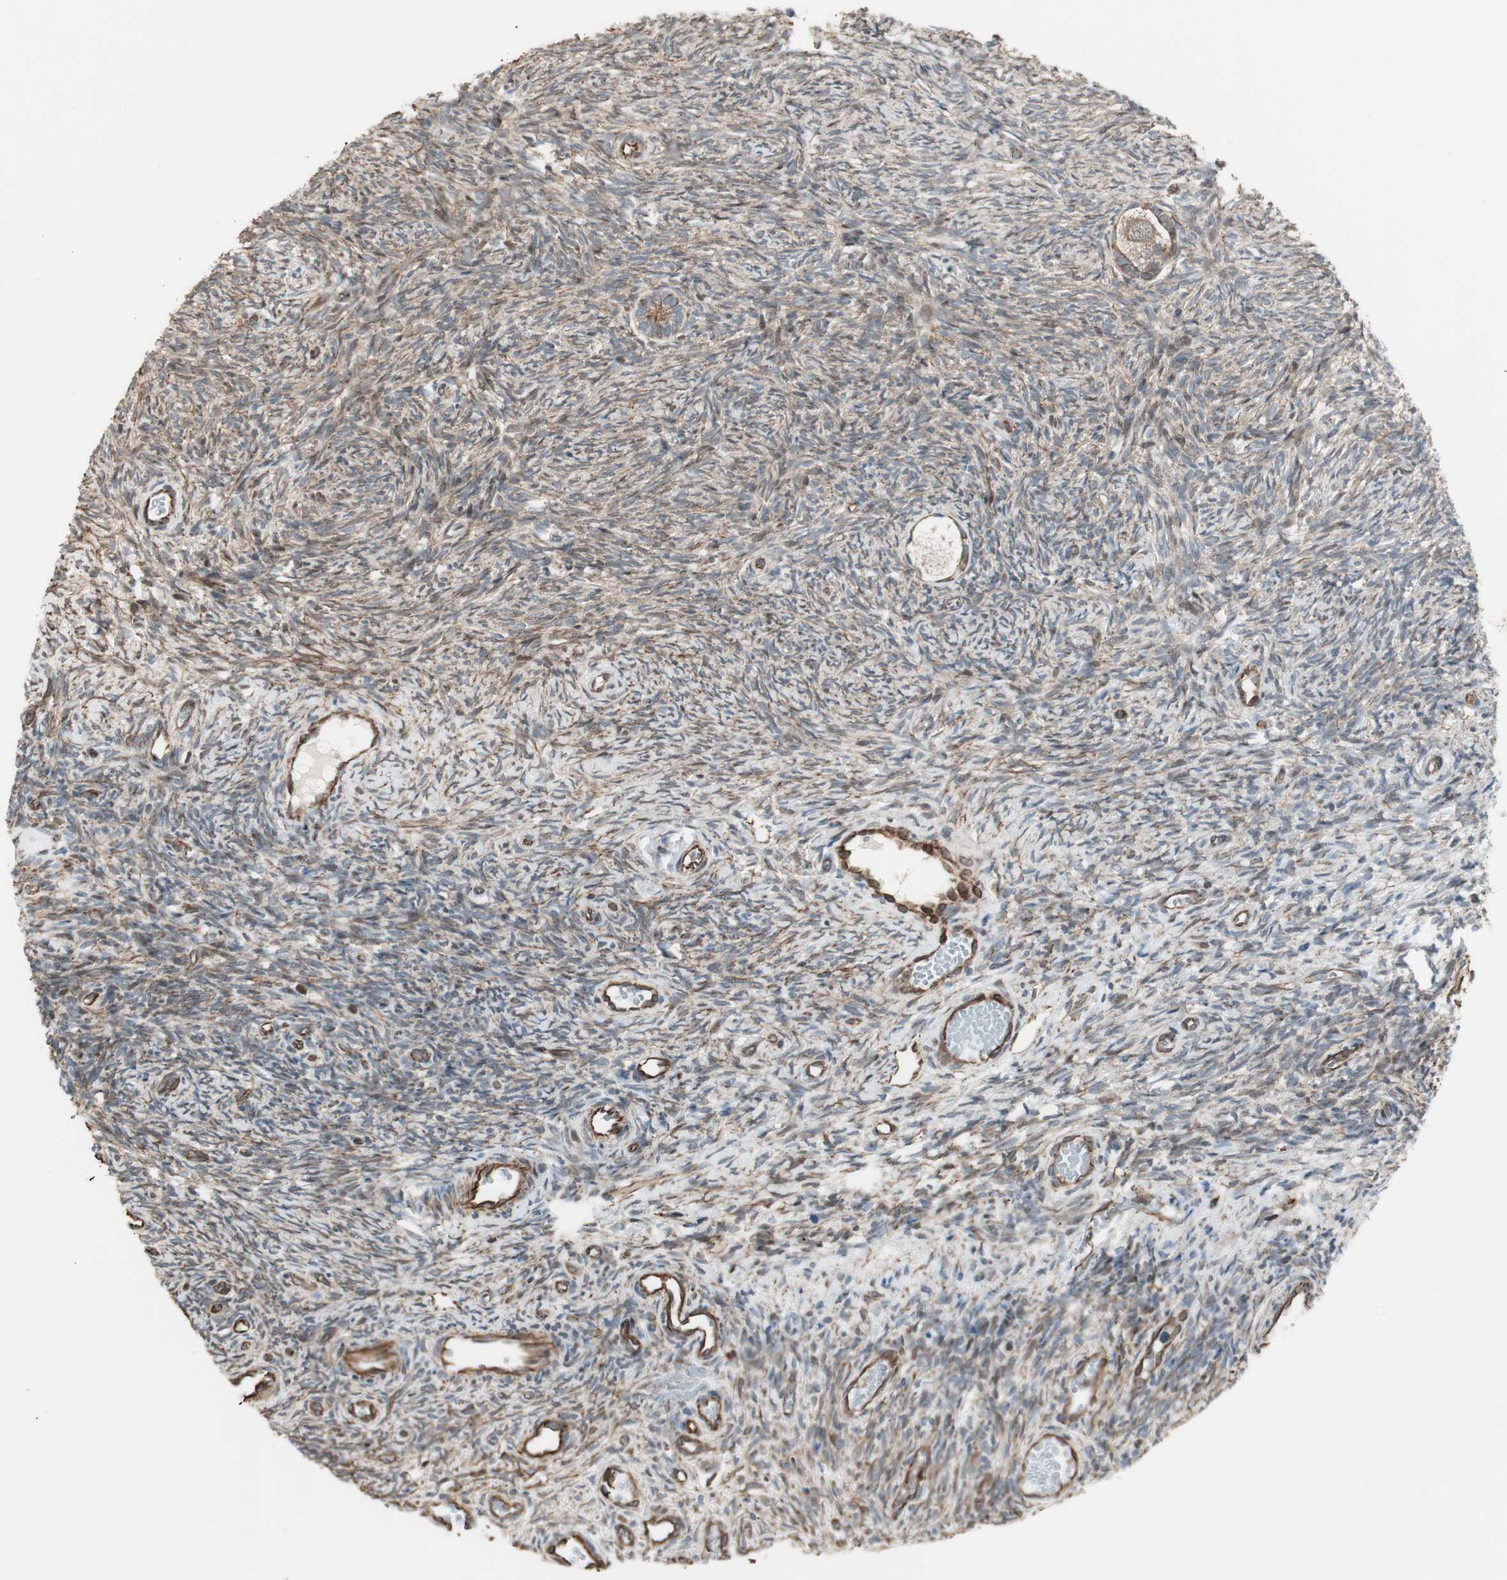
{"staining": {"intensity": "moderate", "quantity": ">75%", "location": "cytoplasmic/membranous"}, "tissue": "ovary", "cell_type": "Follicle cells", "image_type": "normal", "snomed": [{"axis": "morphology", "description": "Normal tissue, NOS"}, {"axis": "topography", "description": "Ovary"}], "caption": "Immunohistochemistry micrograph of benign ovary: ovary stained using immunohistochemistry reveals medium levels of moderate protein expression localized specifically in the cytoplasmic/membranous of follicle cells, appearing as a cytoplasmic/membranous brown color.", "gene": "MAD2L2", "patient": {"sex": "female", "age": 35}}